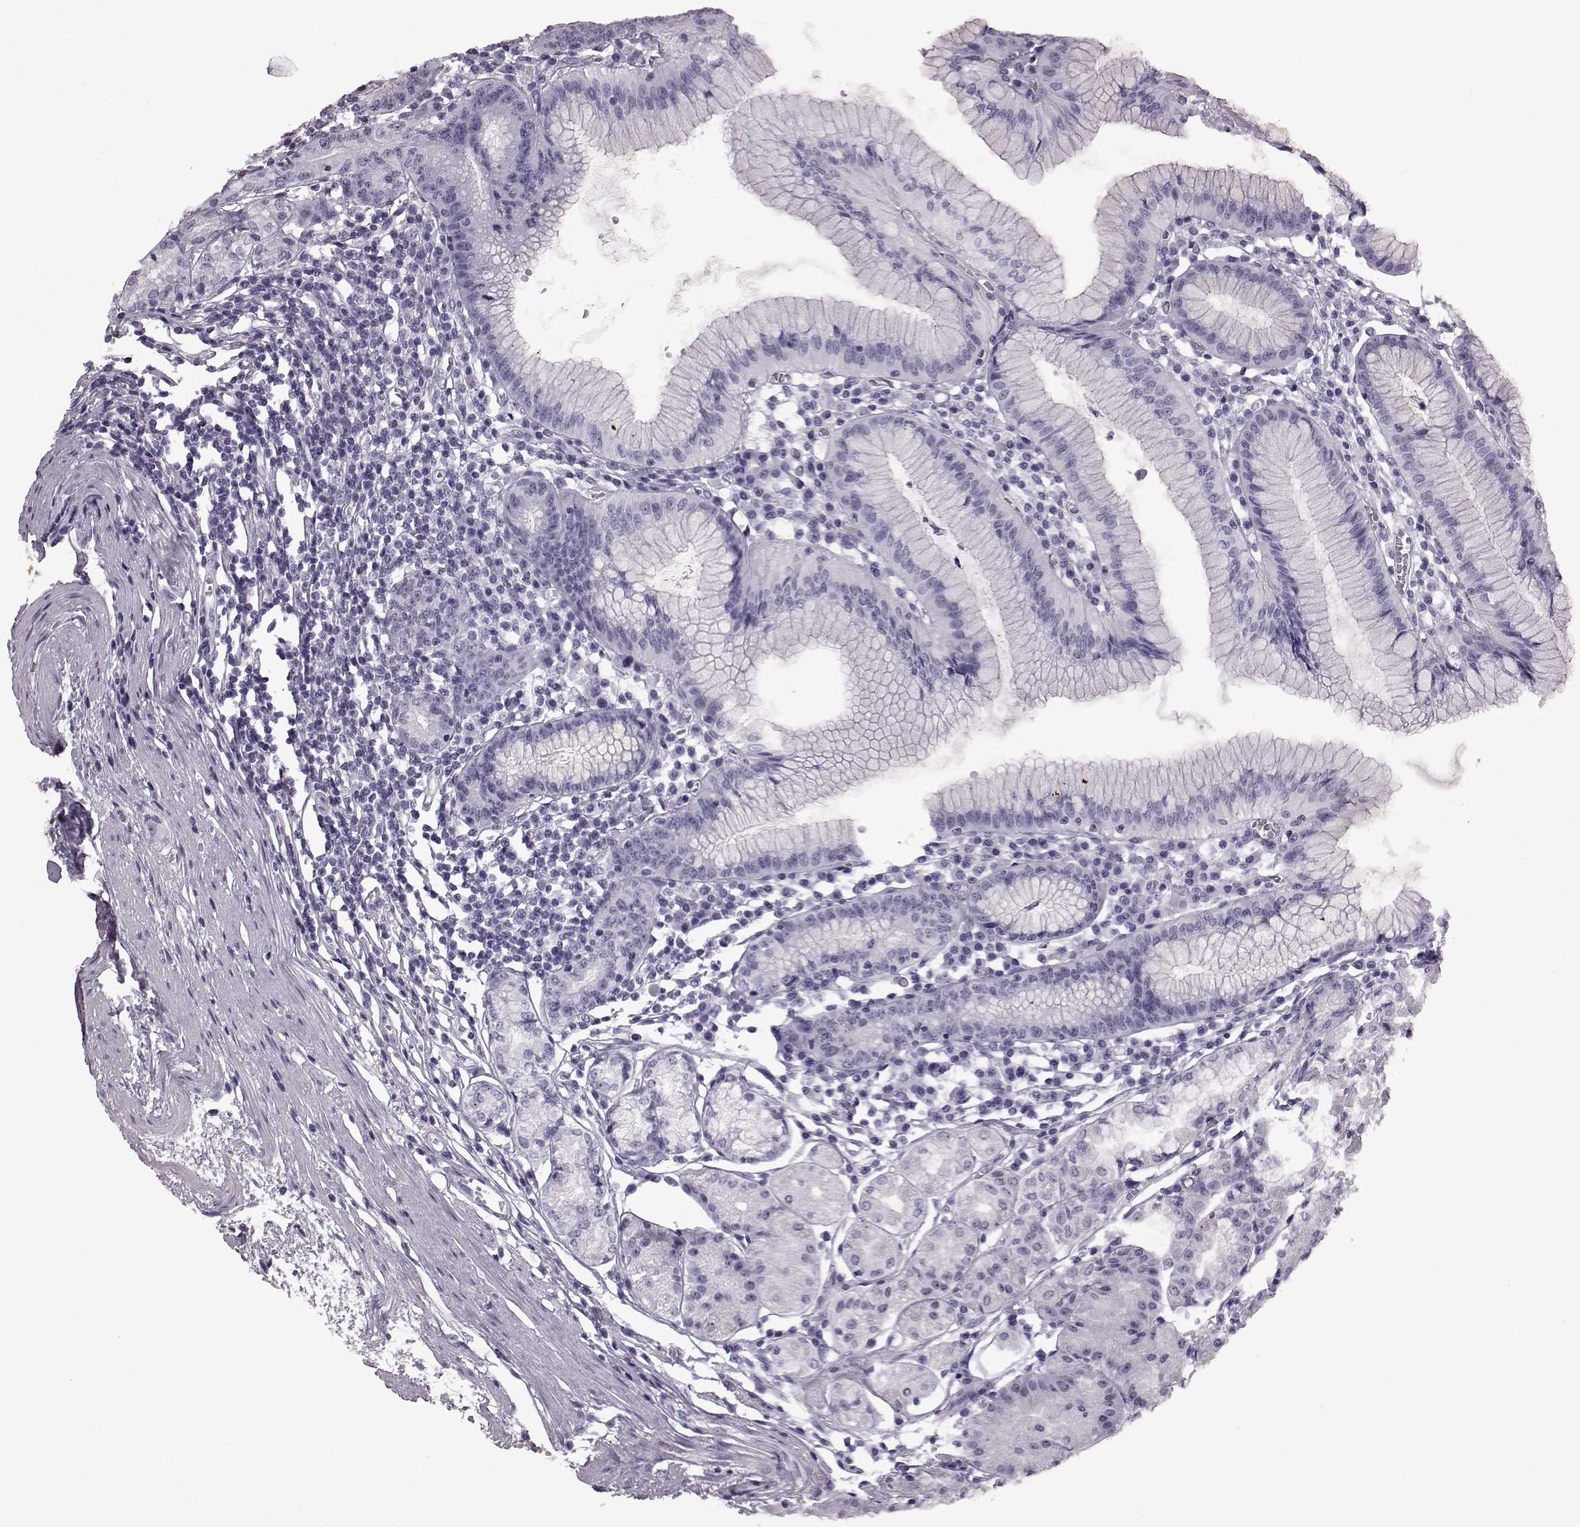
{"staining": {"intensity": "negative", "quantity": "none", "location": "none"}, "tissue": "stomach", "cell_type": "Glandular cells", "image_type": "normal", "snomed": [{"axis": "morphology", "description": "Normal tissue, NOS"}, {"axis": "topography", "description": "Stomach"}], "caption": "Human stomach stained for a protein using immunohistochemistry demonstrates no staining in glandular cells.", "gene": "ADGRG2", "patient": {"sex": "male", "age": 55}}